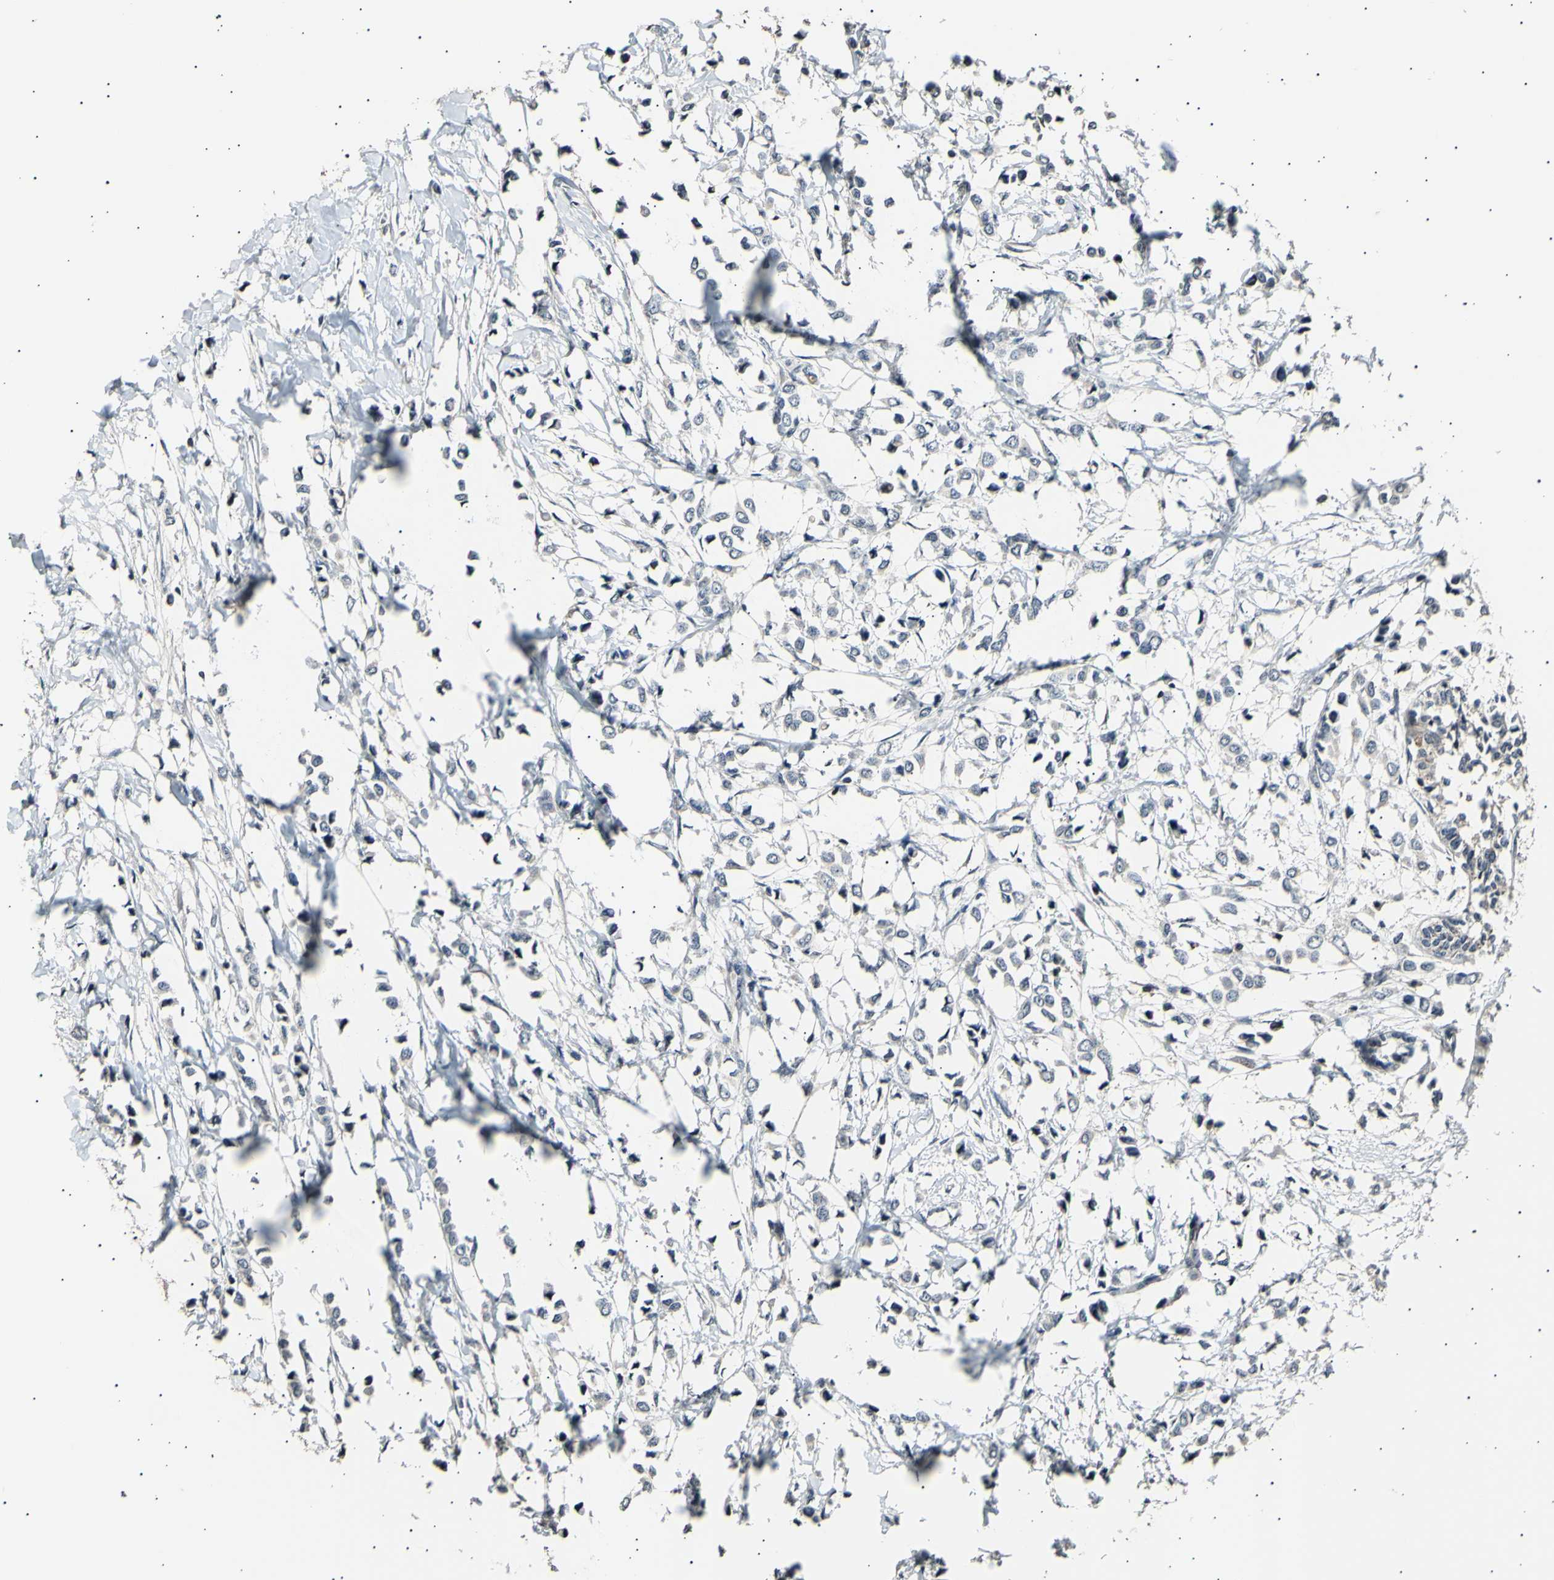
{"staining": {"intensity": "negative", "quantity": "none", "location": "none"}, "tissue": "breast cancer", "cell_type": "Tumor cells", "image_type": "cancer", "snomed": [{"axis": "morphology", "description": "Lobular carcinoma"}, {"axis": "topography", "description": "Breast"}], "caption": "A micrograph of human breast cancer is negative for staining in tumor cells.", "gene": "AK1", "patient": {"sex": "female", "age": 51}}